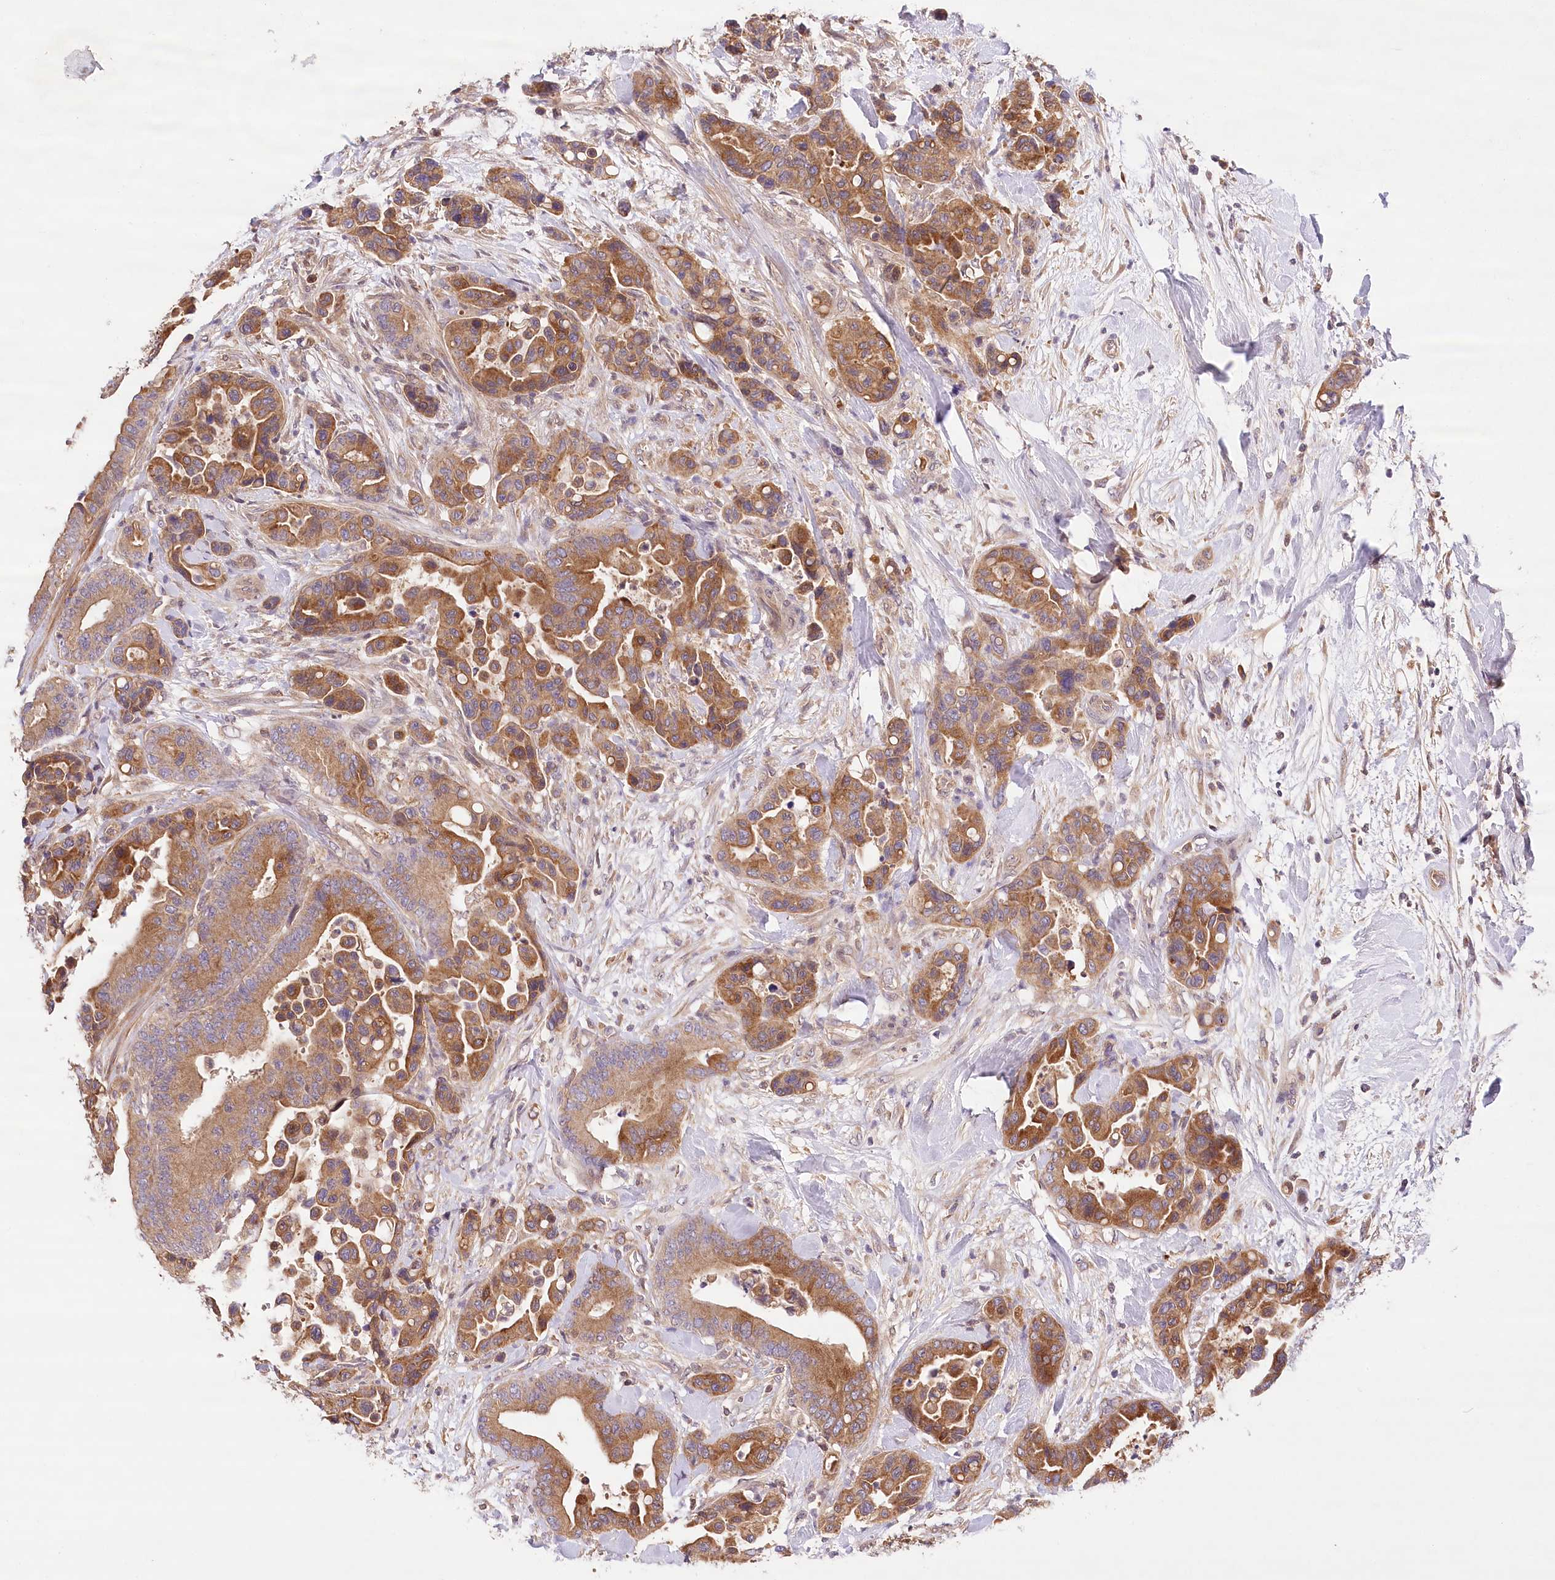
{"staining": {"intensity": "moderate", "quantity": ">75%", "location": "cytoplasmic/membranous"}, "tissue": "colorectal cancer", "cell_type": "Tumor cells", "image_type": "cancer", "snomed": [{"axis": "morphology", "description": "Normal tissue, NOS"}, {"axis": "morphology", "description": "Adenocarcinoma, NOS"}, {"axis": "topography", "description": "Colon"}], "caption": "IHC (DAB) staining of human colorectal cancer (adenocarcinoma) exhibits moderate cytoplasmic/membranous protein positivity in approximately >75% of tumor cells. (Brightfield microscopy of DAB IHC at high magnification).", "gene": "LSS", "patient": {"sex": "male", "age": 82}}